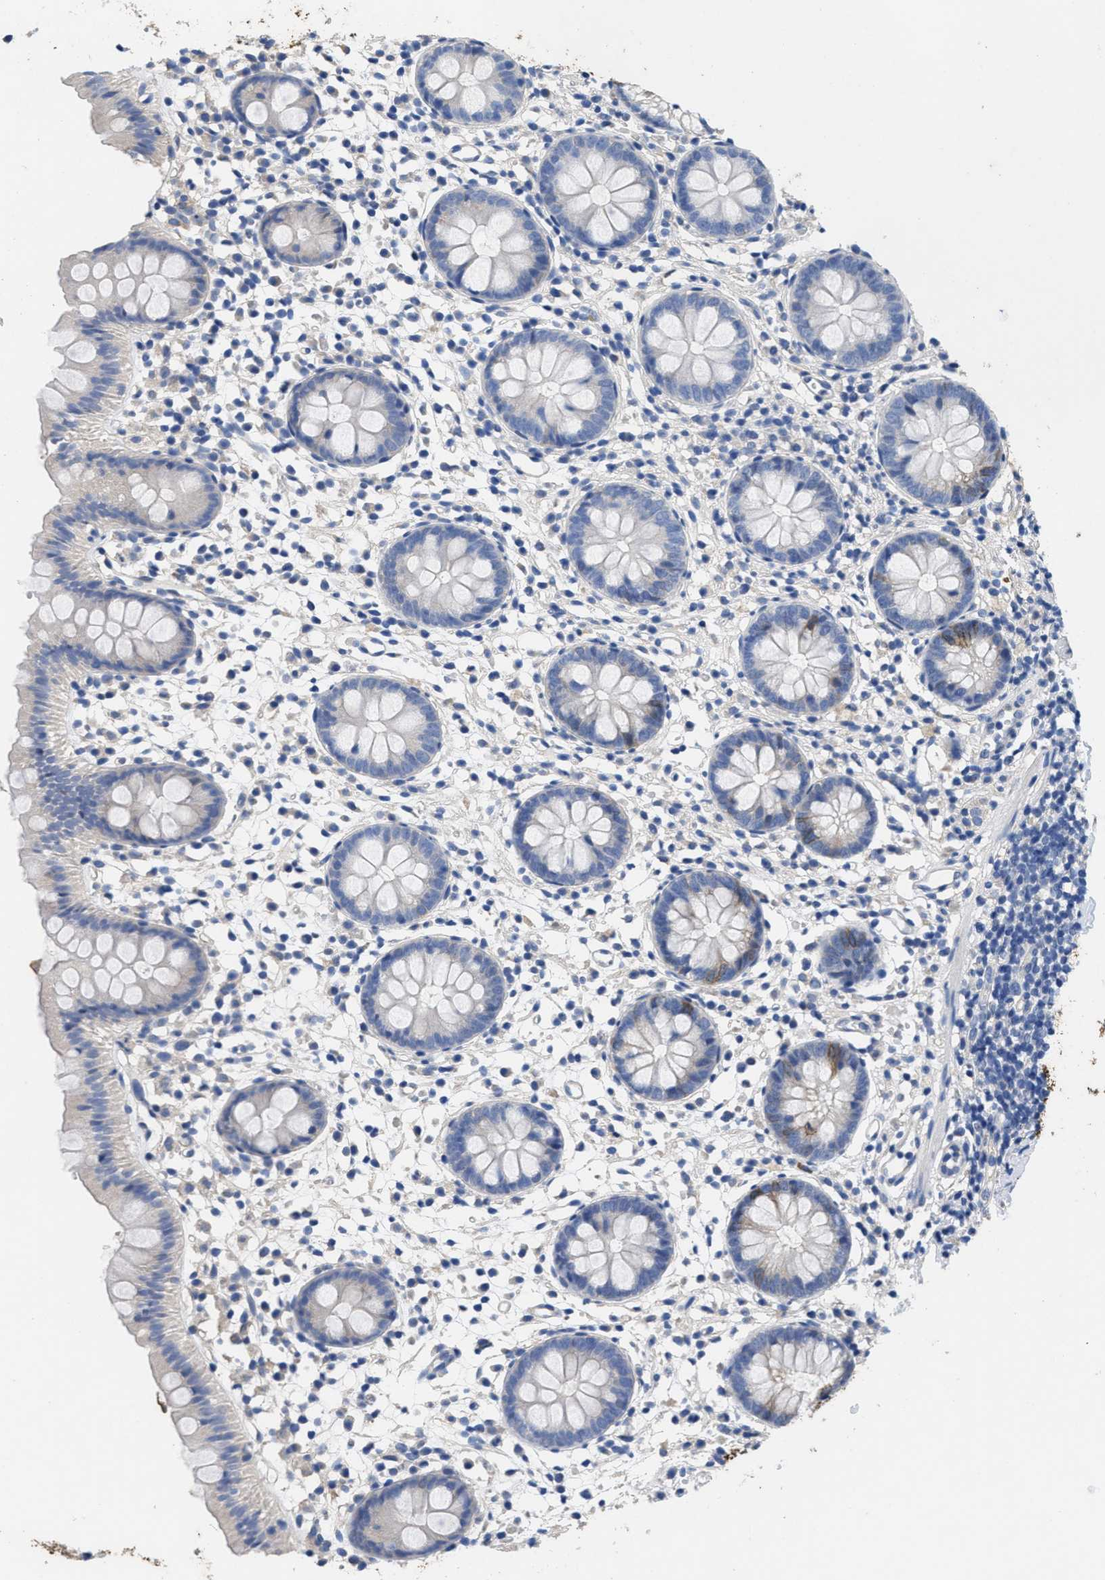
{"staining": {"intensity": "moderate", "quantity": "<25%", "location": "cytoplasmic/membranous"}, "tissue": "appendix", "cell_type": "Glandular cells", "image_type": "normal", "snomed": [{"axis": "morphology", "description": "Normal tissue, NOS"}, {"axis": "topography", "description": "Appendix"}], "caption": "A brown stain labels moderate cytoplasmic/membranous staining of a protein in glandular cells of unremarkable appendix. (DAB (3,3'-diaminobenzidine) IHC with brightfield microscopy, high magnification).", "gene": "CA9", "patient": {"sex": "female", "age": 20}}